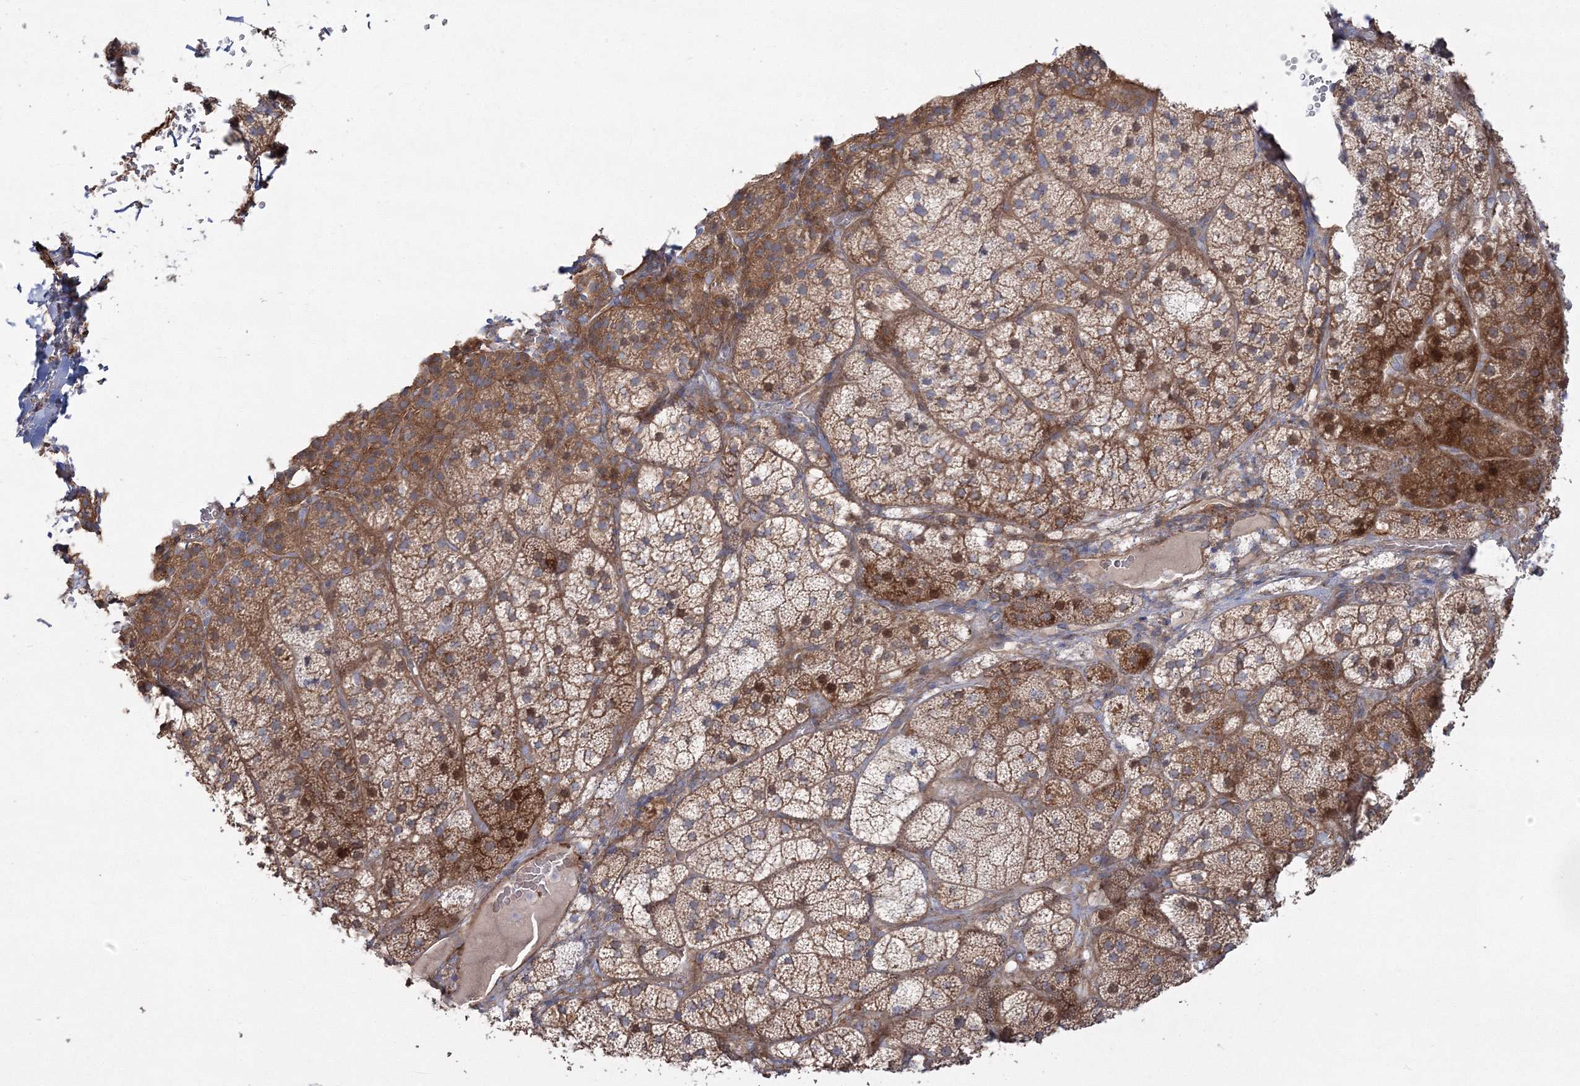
{"staining": {"intensity": "moderate", "quantity": "<25%", "location": "nuclear"}, "tissue": "adrenal gland", "cell_type": "Glandular cells", "image_type": "normal", "snomed": [{"axis": "morphology", "description": "Normal tissue, NOS"}, {"axis": "topography", "description": "Adrenal gland"}], "caption": "Immunohistochemistry micrograph of benign adrenal gland: human adrenal gland stained using immunohistochemistry shows low levels of moderate protein expression localized specifically in the nuclear of glandular cells, appearing as a nuclear brown color.", "gene": "ZSWIM6", "patient": {"sex": "female", "age": 44}}